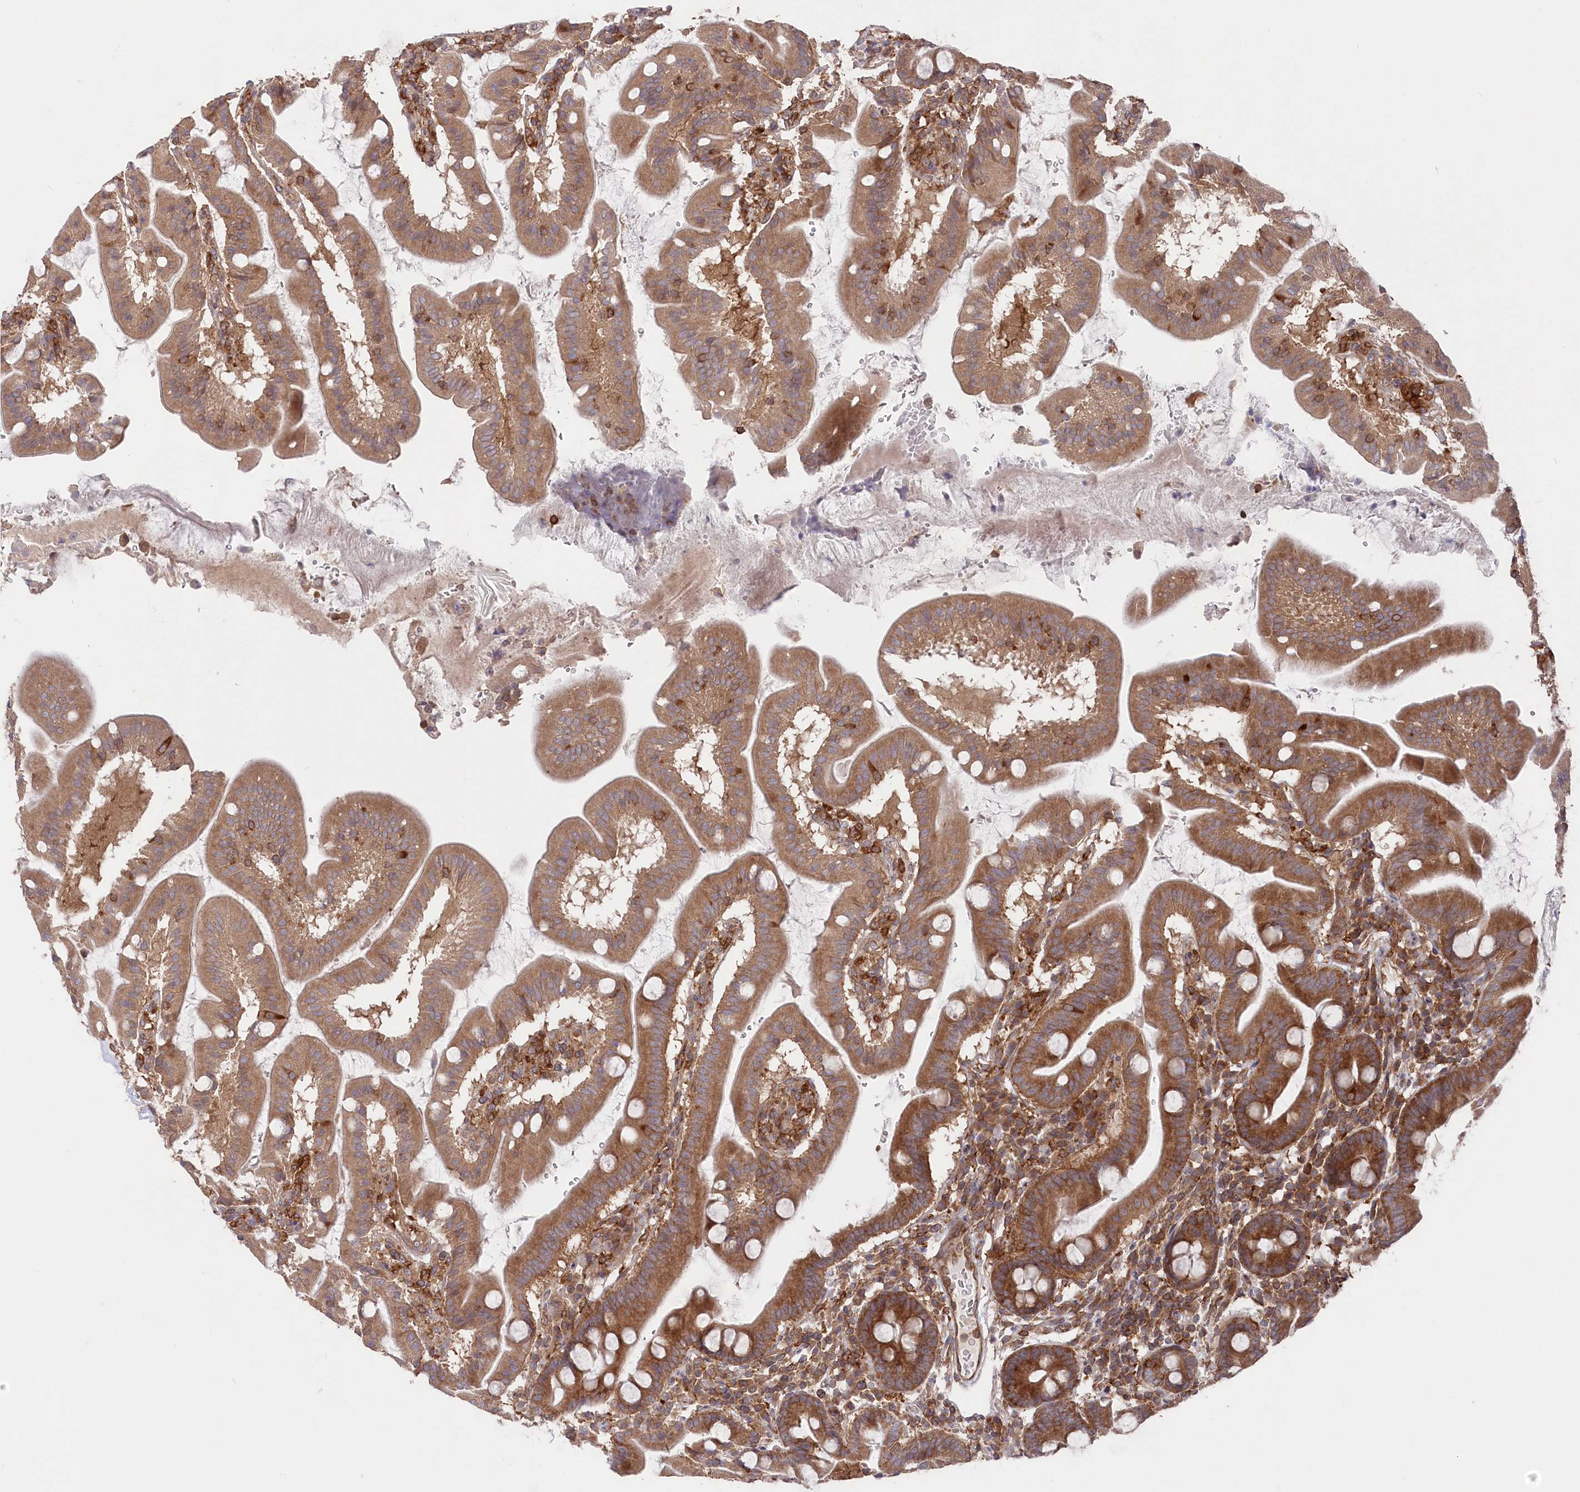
{"staining": {"intensity": "strong", "quantity": ">75%", "location": "cytoplasmic/membranous"}, "tissue": "duodenum", "cell_type": "Glandular cells", "image_type": "normal", "snomed": [{"axis": "morphology", "description": "Normal tissue, NOS"}, {"axis": "morphology", "description": "Adenocarcinoma, NOS"}, {"axis": "topography", "description": "Pancreas"}, {"axis": "topography", "description": "Duodenum"}], "caption": "IHC of normal human duodenum displays high levels of strong cytoplasmic/membranous staining in about >75% of glandular cells.", "gene": "PPP1R21", "patient": {"sex": "male", "age": 50}}